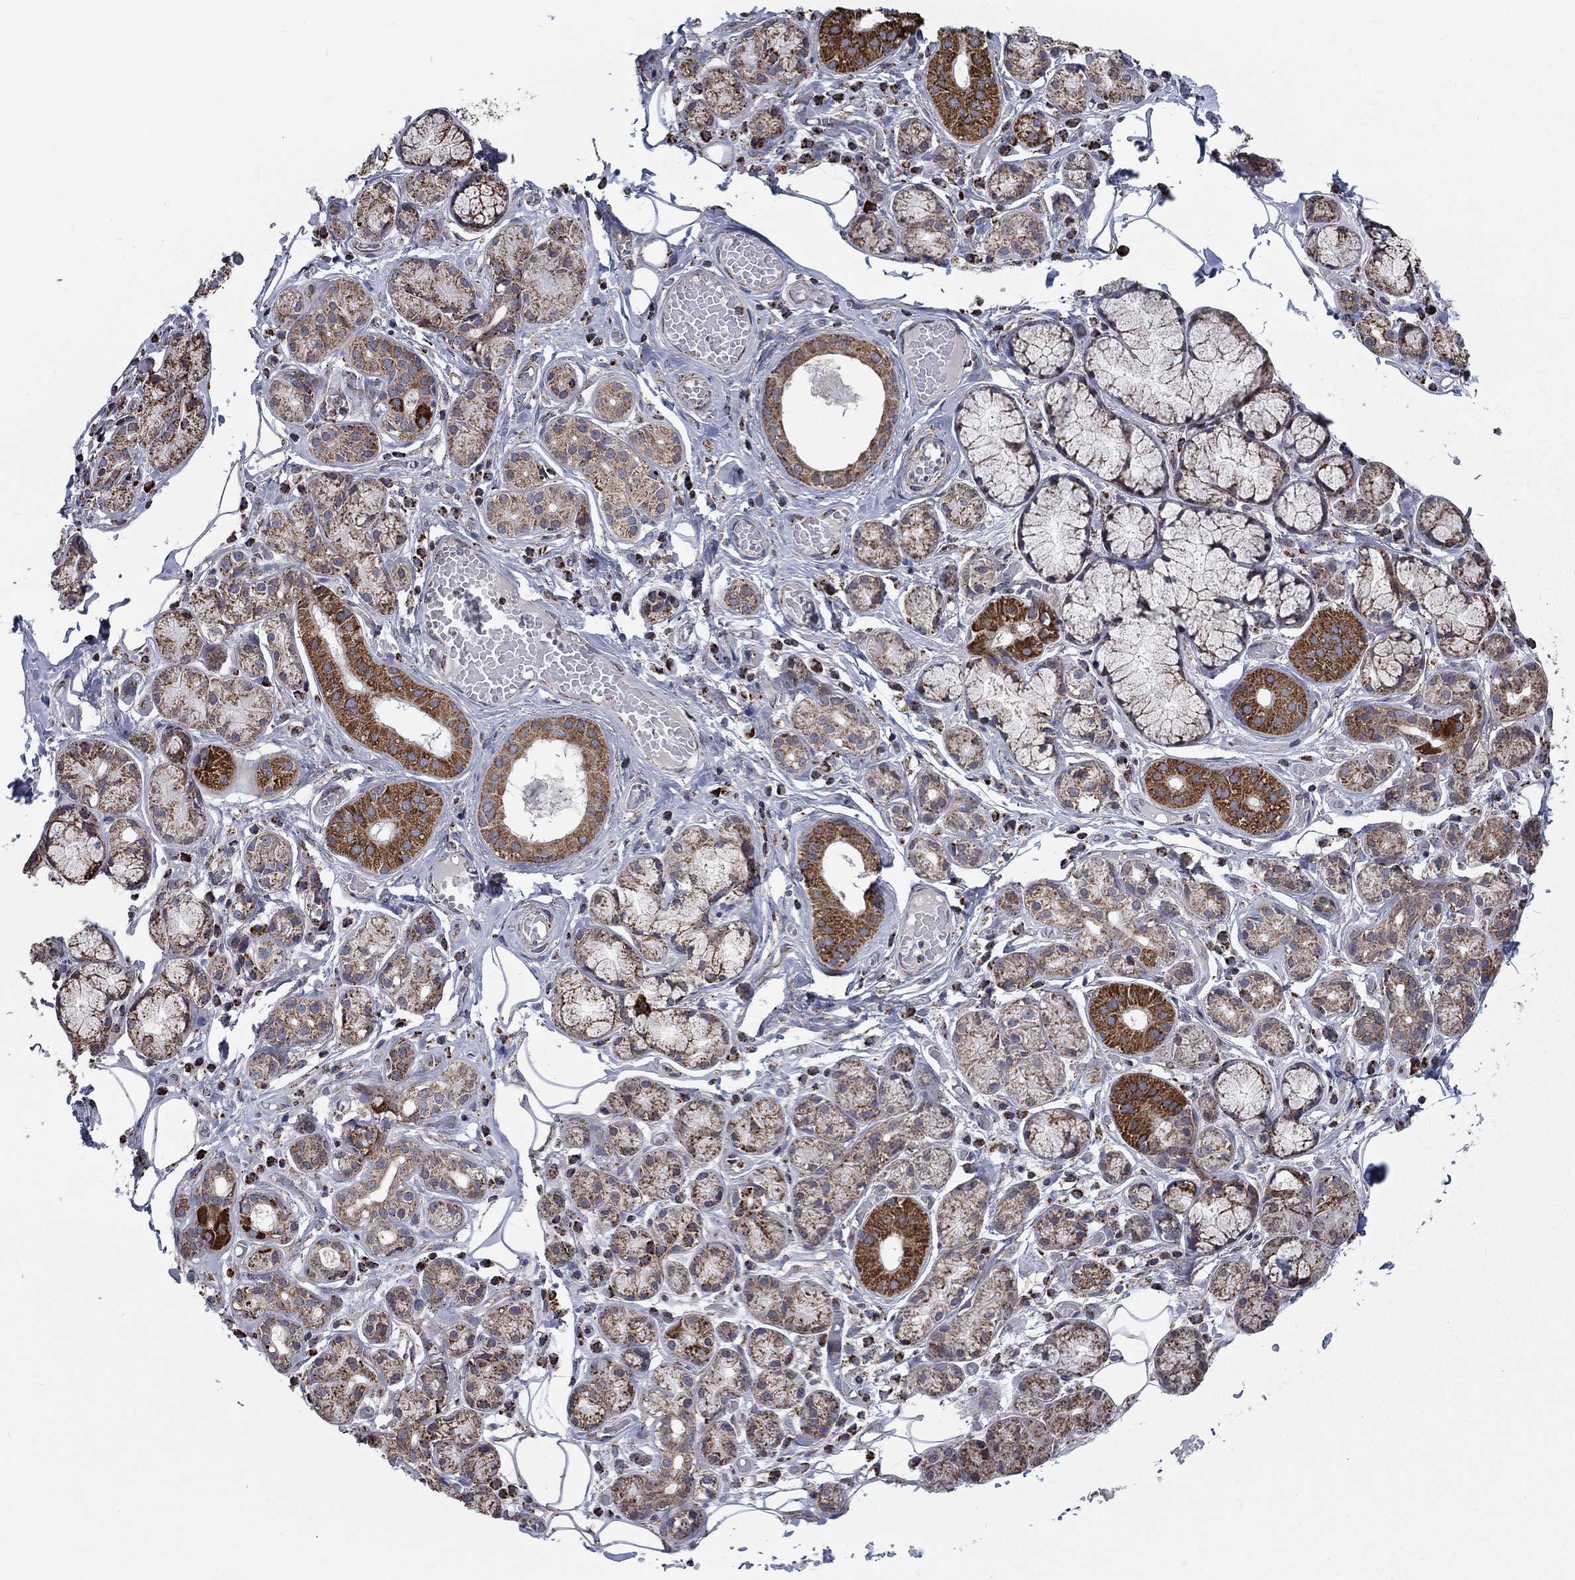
{"staining": {"intensity": "strong", "quantity": "<25%", "location": "cytoplasmic/membranous"}, "tissue": "salivary gland", "cell_type": "Glandular cells", "image_type": "normal", "snomed": [{"axis": "morphology", "description": "Normal tissue, NOS"}, {"axis": "topography", "description": "Salivary gland"}, {"axis": "topography", "description": "Peripheral nerve tissue"}], "caption": "Glandular cells display strong cytoplasmic/membranous staining in about <25% of cells in unremarkable salivary gland. The staining was performed using DAB (3,3'-diaminobenzidine) to visualize the protein expression in brown, while the nuclei were stained in blue with hematoxylin (Magnification: 20x).", "gene": "MOAP1", "patient": {"sex": "male", "age": 71}}